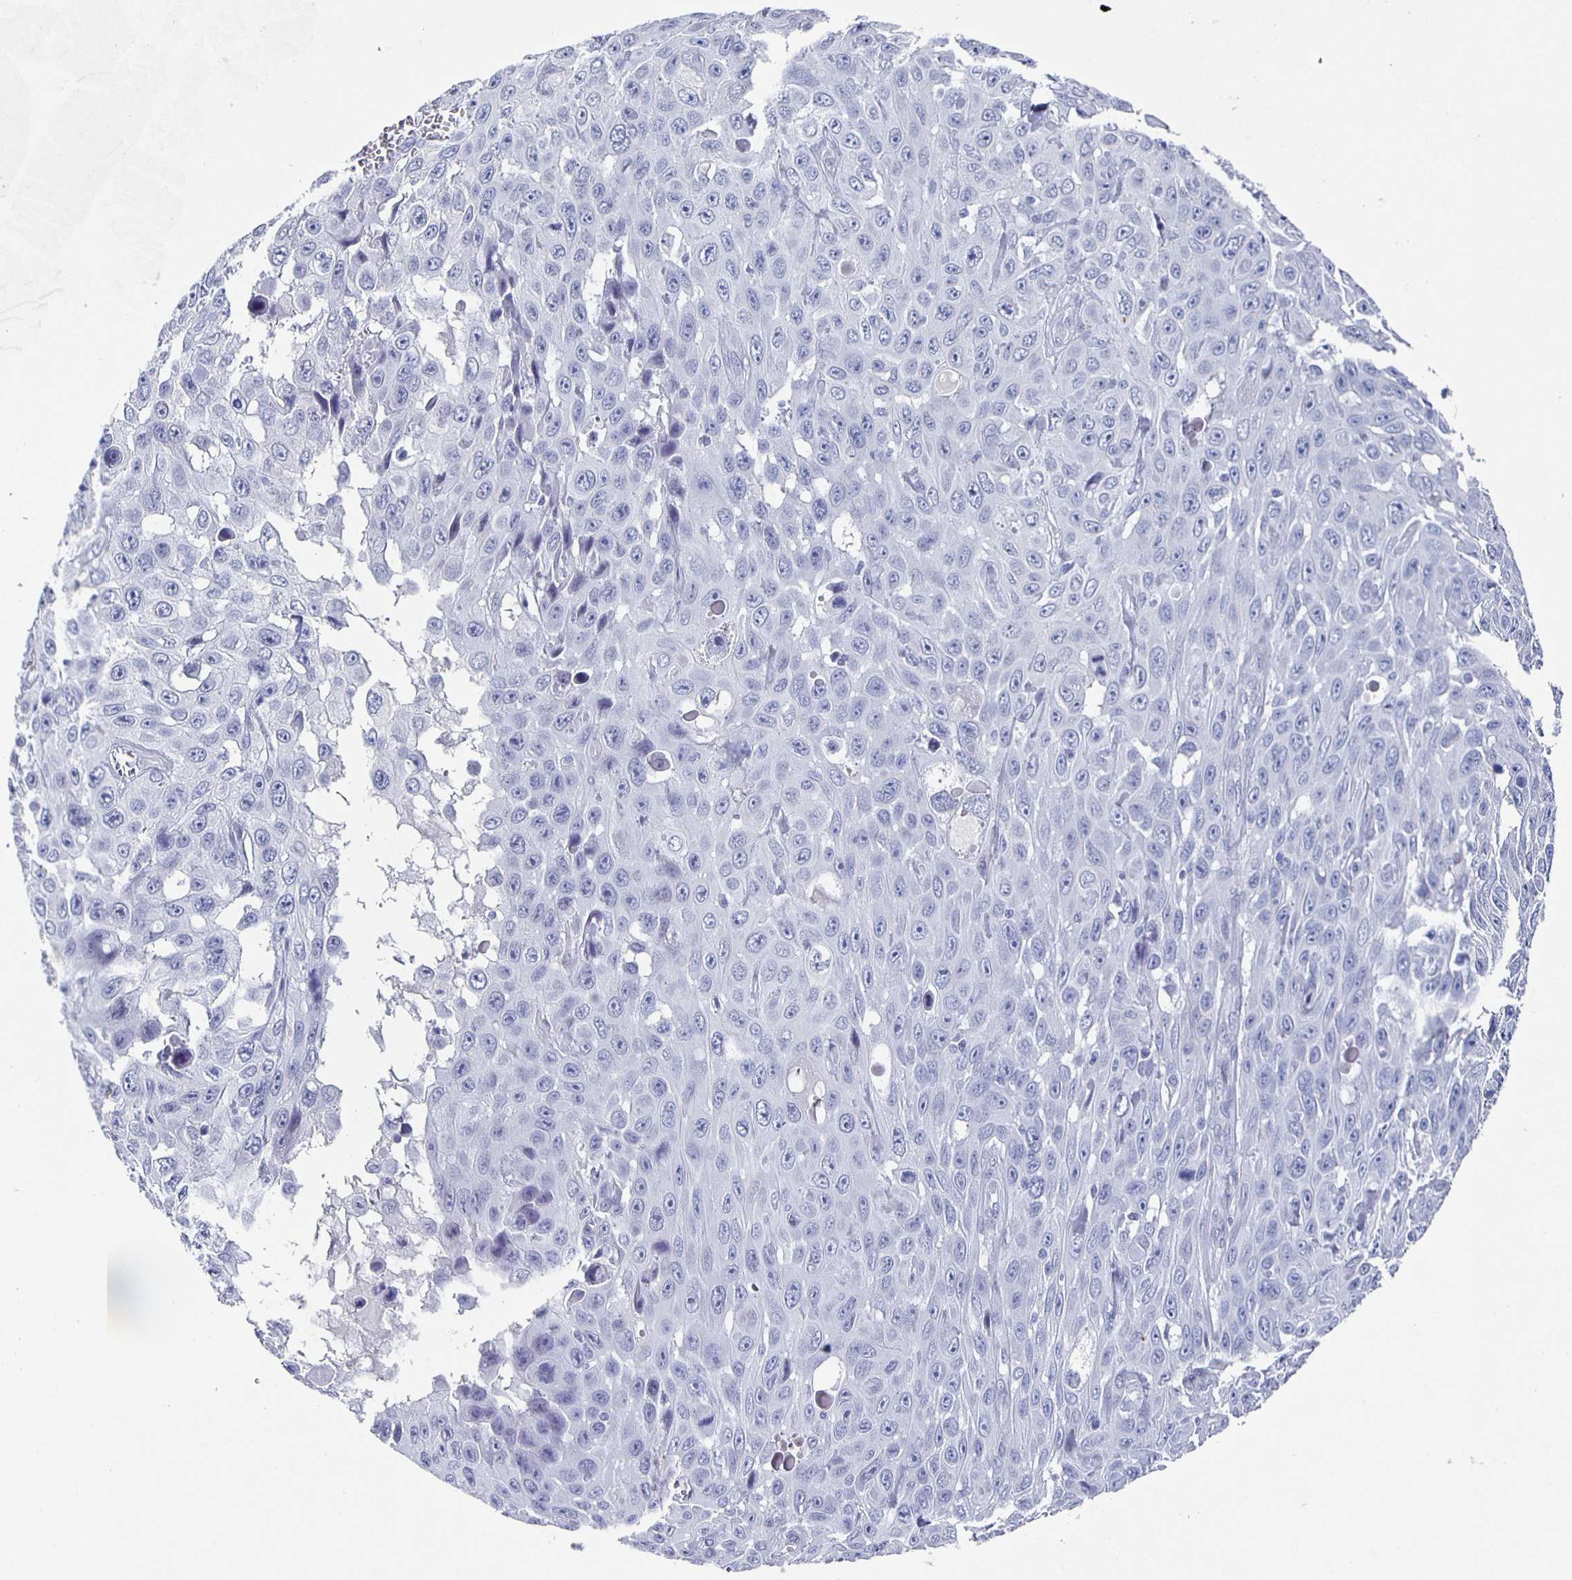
{"staining": {"intensity": "negative", "quantity": "none", "location": "none"}, "tissue": "skin cancer", "cell_type": "Tumor cells", "image_type": "cancer", "snomed": [{"axis": "morphology", "description": "Squamous cell carcinoma, NOS"}, {"axis": "topography", "description": "Skin"}], "caption": "Immunohistochemical staining of skin cancer exhibits no significant positivity in tumor cells.", "gene": "CCDC17", "patient": {"sex": "male", "age": 82}}